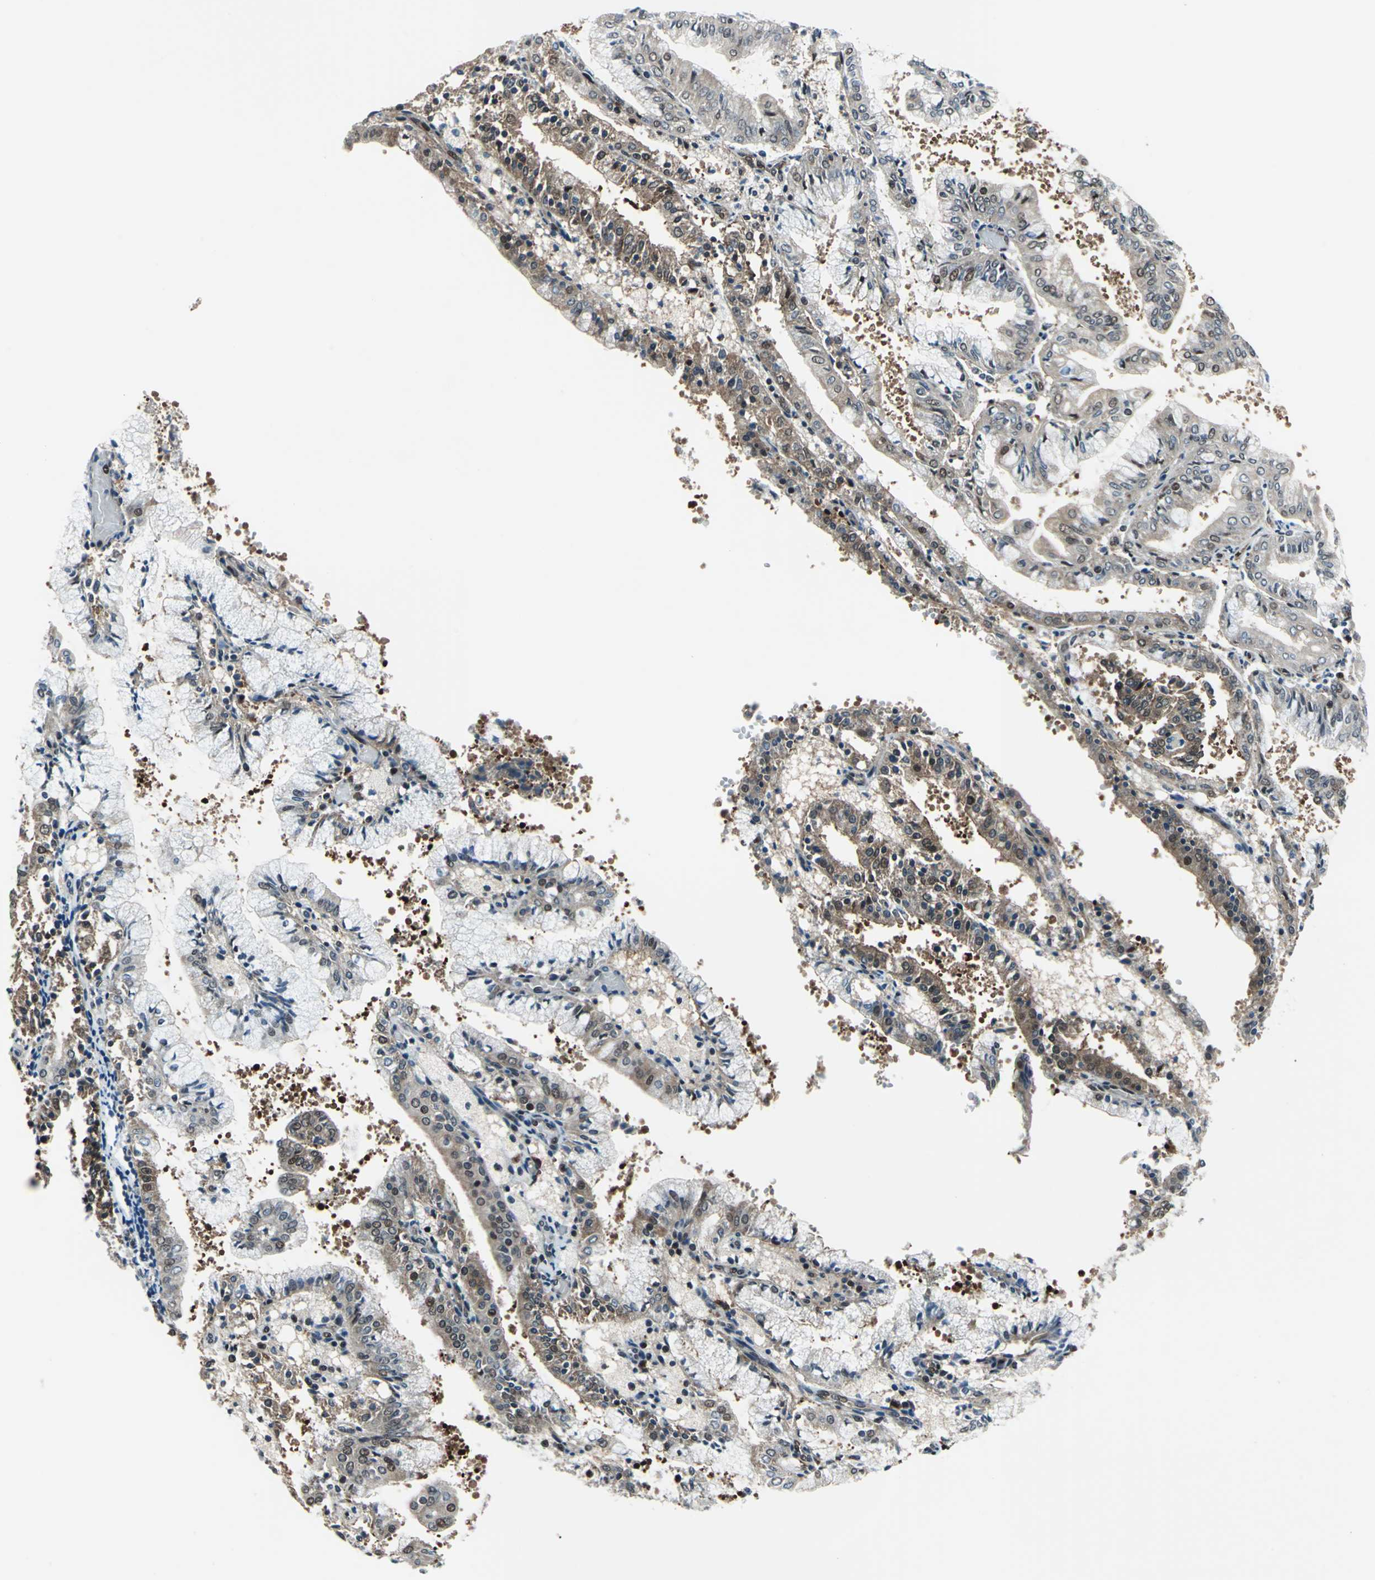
{"staining": {"intensity": "moderate", "quantity": "25%-75%", "location": "cytoplasmic/membranous,nuclear"}, "tissue": "endometrial cancer", "cell_type": "Tumor cells", "image_type": "cancer", "snomed": [{"axis": "morphology", "description": "Adenocarcinoma, NOS"}, {"axis": "topography", "description": "Endometrium"}], "caption": "Immunohistochemistry (IHC) of human adenocarcinoma (endometrial) shows medium levels of moderate cytoplasmic/membranous and nuclear positivity in about 25%-75% of tumor cells.", "gene": "POLR3K", "patient": {"sex": "female", "age": 63}}